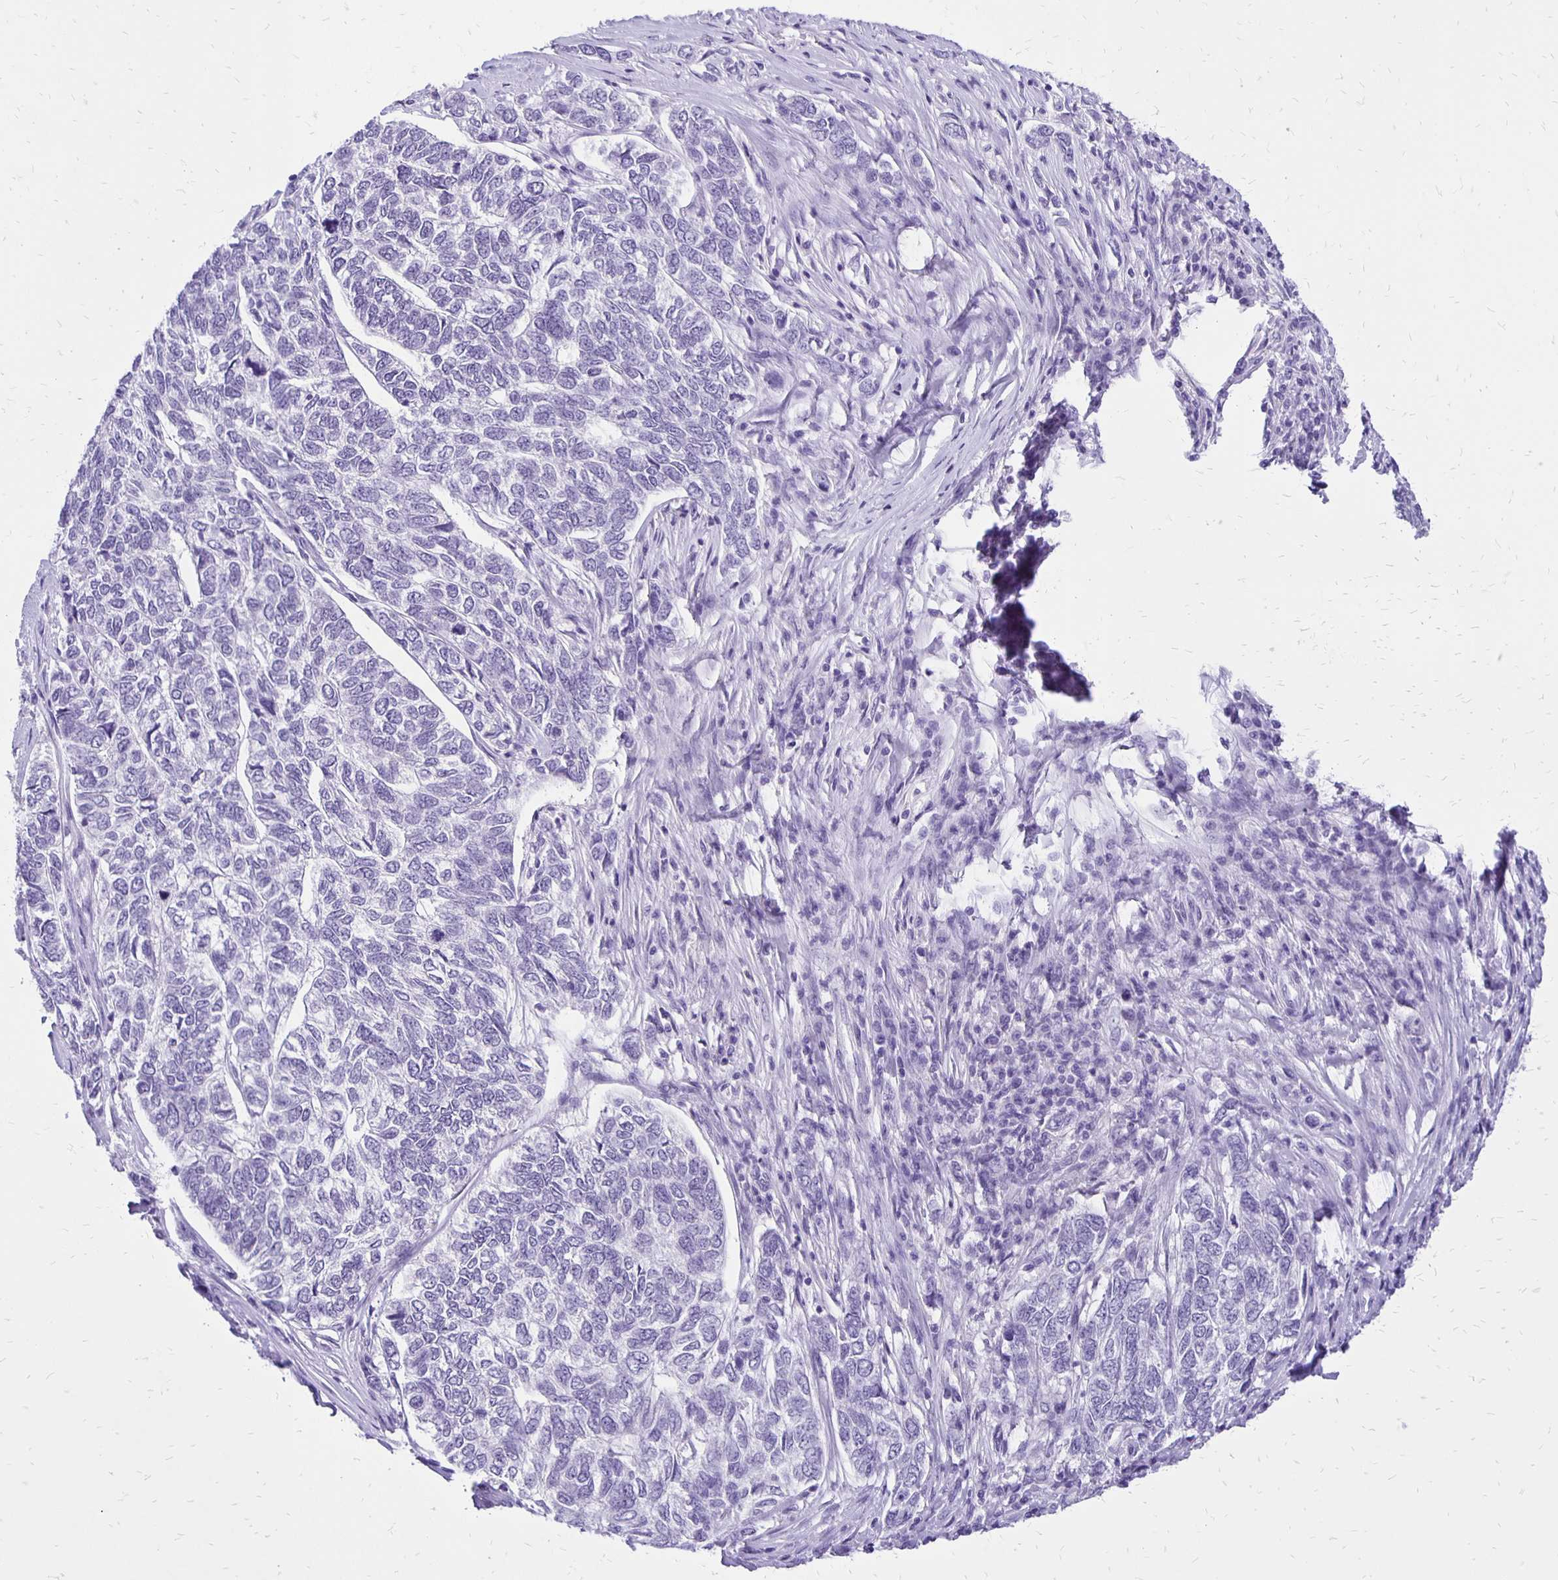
{"staining": {"intensity": "negative", "quantity": "none", "location": "none"}, "tissue": "skin cancer", "cell_type": "Tumor cells", "image_type": "cancer", "snomed": [{"axis": "morphology", "description": "Basal cell carcinoma"}, {"axis": "topography", "description": "Skin"}], "caption": "IHC histopathology image of basal cell carcinoma (skin) stained for a protein (brown), which exhibits no positivity in tumor cells.", "gene": "ANKRD45", "patient": {"sex": "female", "age": 65}}